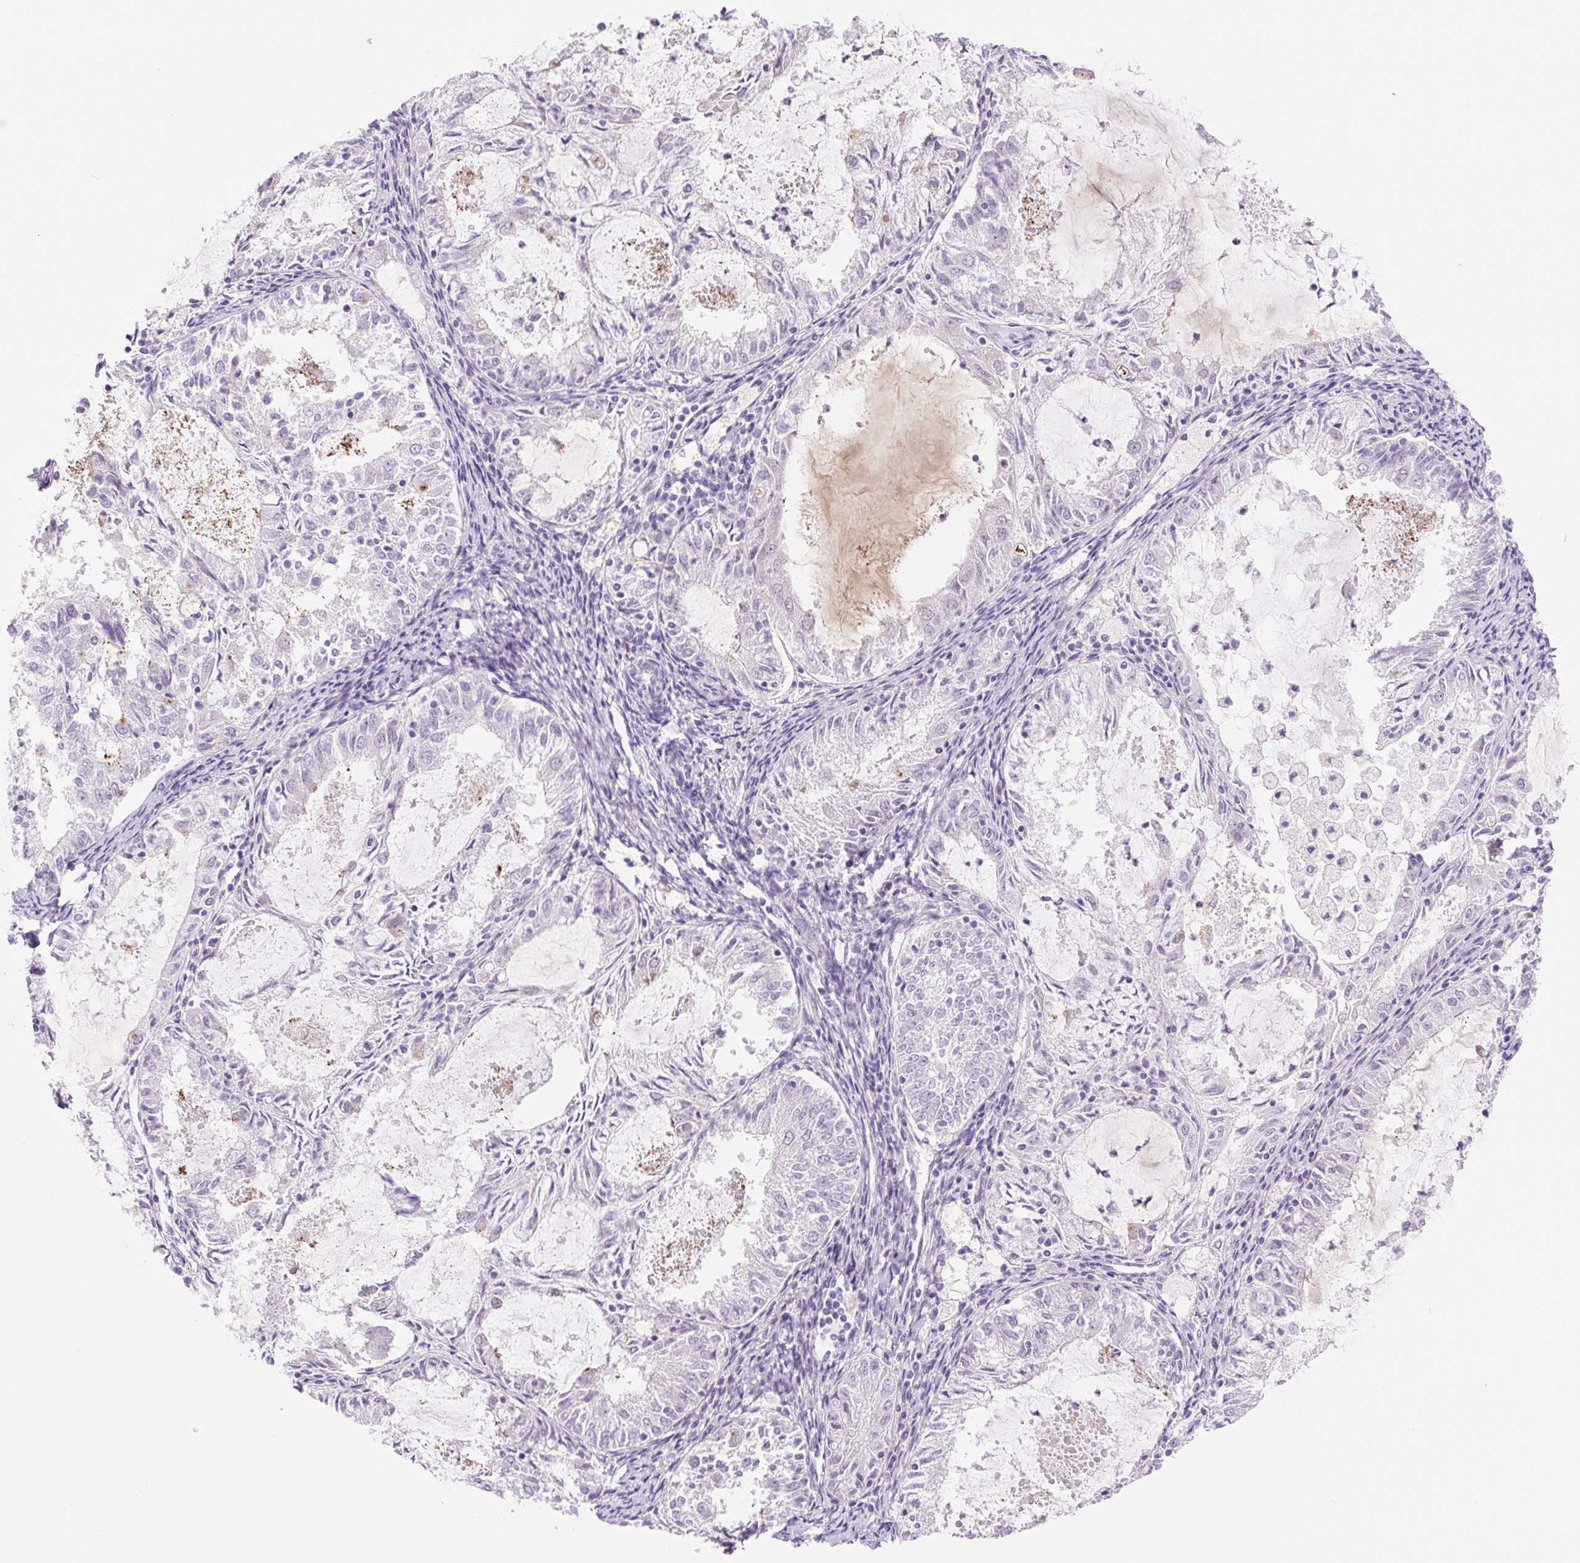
{"staining": {"intensity": "negative", "quantity": "none", "location": "none"}, "tissue": "endometrial cancer", "cell_type": "Tumor cells", "image_type": "cancer", "snomed": [{"axis": "morphology", "description": "Adenocarcinoma, NOS"}, {"axis": "topography", "description": "Endometrium"}], "caption": "Tumor cells are negative for brown protein staining in endometrial adenocarcinoma. Nuclei are stained in blue.", "gene": "ZNF121", "patient": {"sex": "female", "age": 57}}